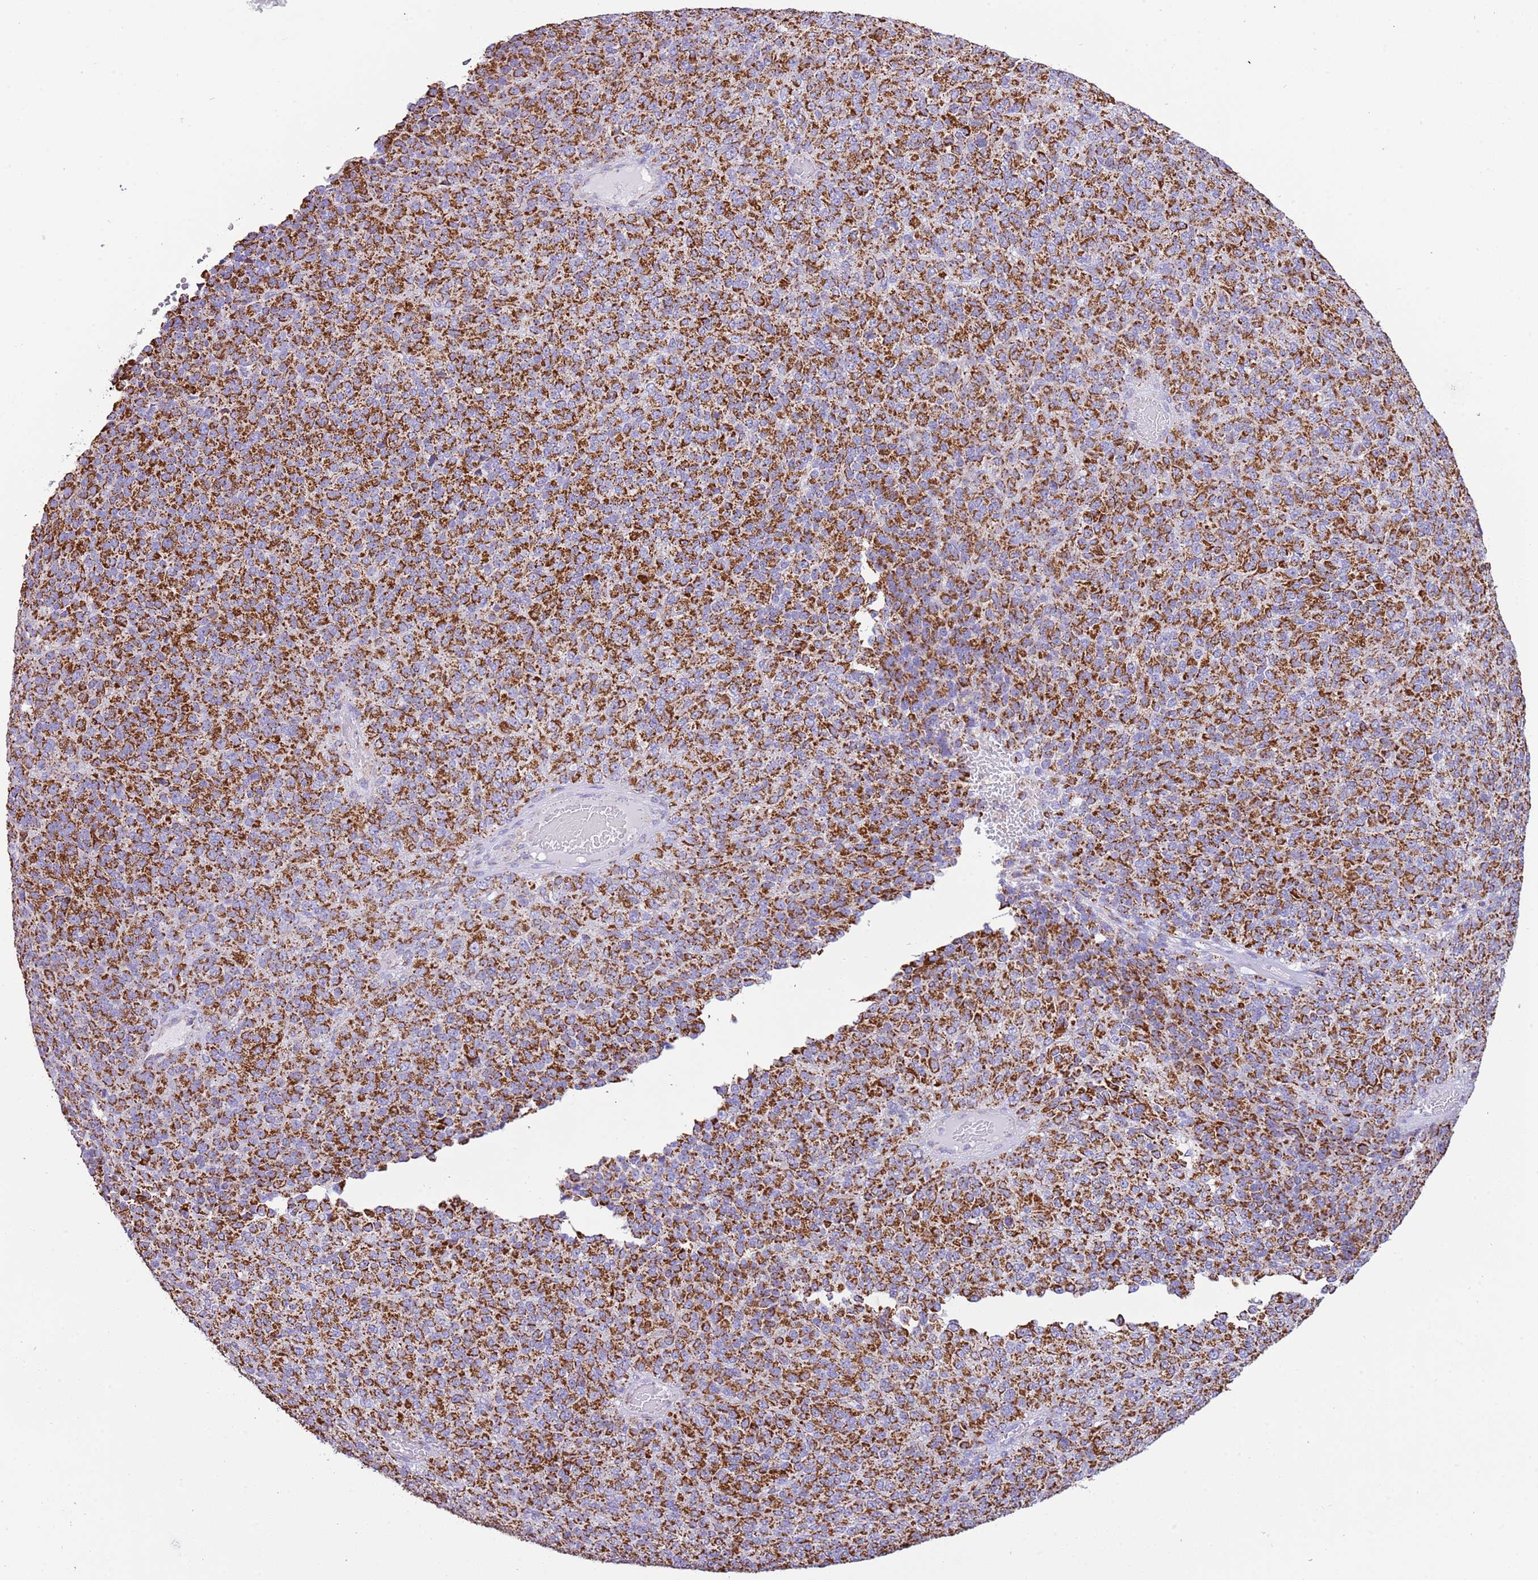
{"staining": {"intensity": "strong", "quantity": ">75%", "location": "cytoplasmic/membranous"}, "tissue": "melanoma", "cell_type": "Tumor cells", "image_type": "cancer", "snomed": [{"axis": "morphology", "description": "Malignant melanoma, Metastatic site"}, {"axis": "topography", "description": "Brain"}], "caption": "IHC micrograph of neoplastic tissue: human malignant melanoma (metastatic site) stained using immunohistochemistry (IHC) reveals high levels of strong protein expression localized specifically in the cytoplasmic/membranous of tumor cells, appearing as a cytoplasmic/membranous brown color.", "gene": "SUCLG2", "patient": {"sex": "female", "age": 56}}